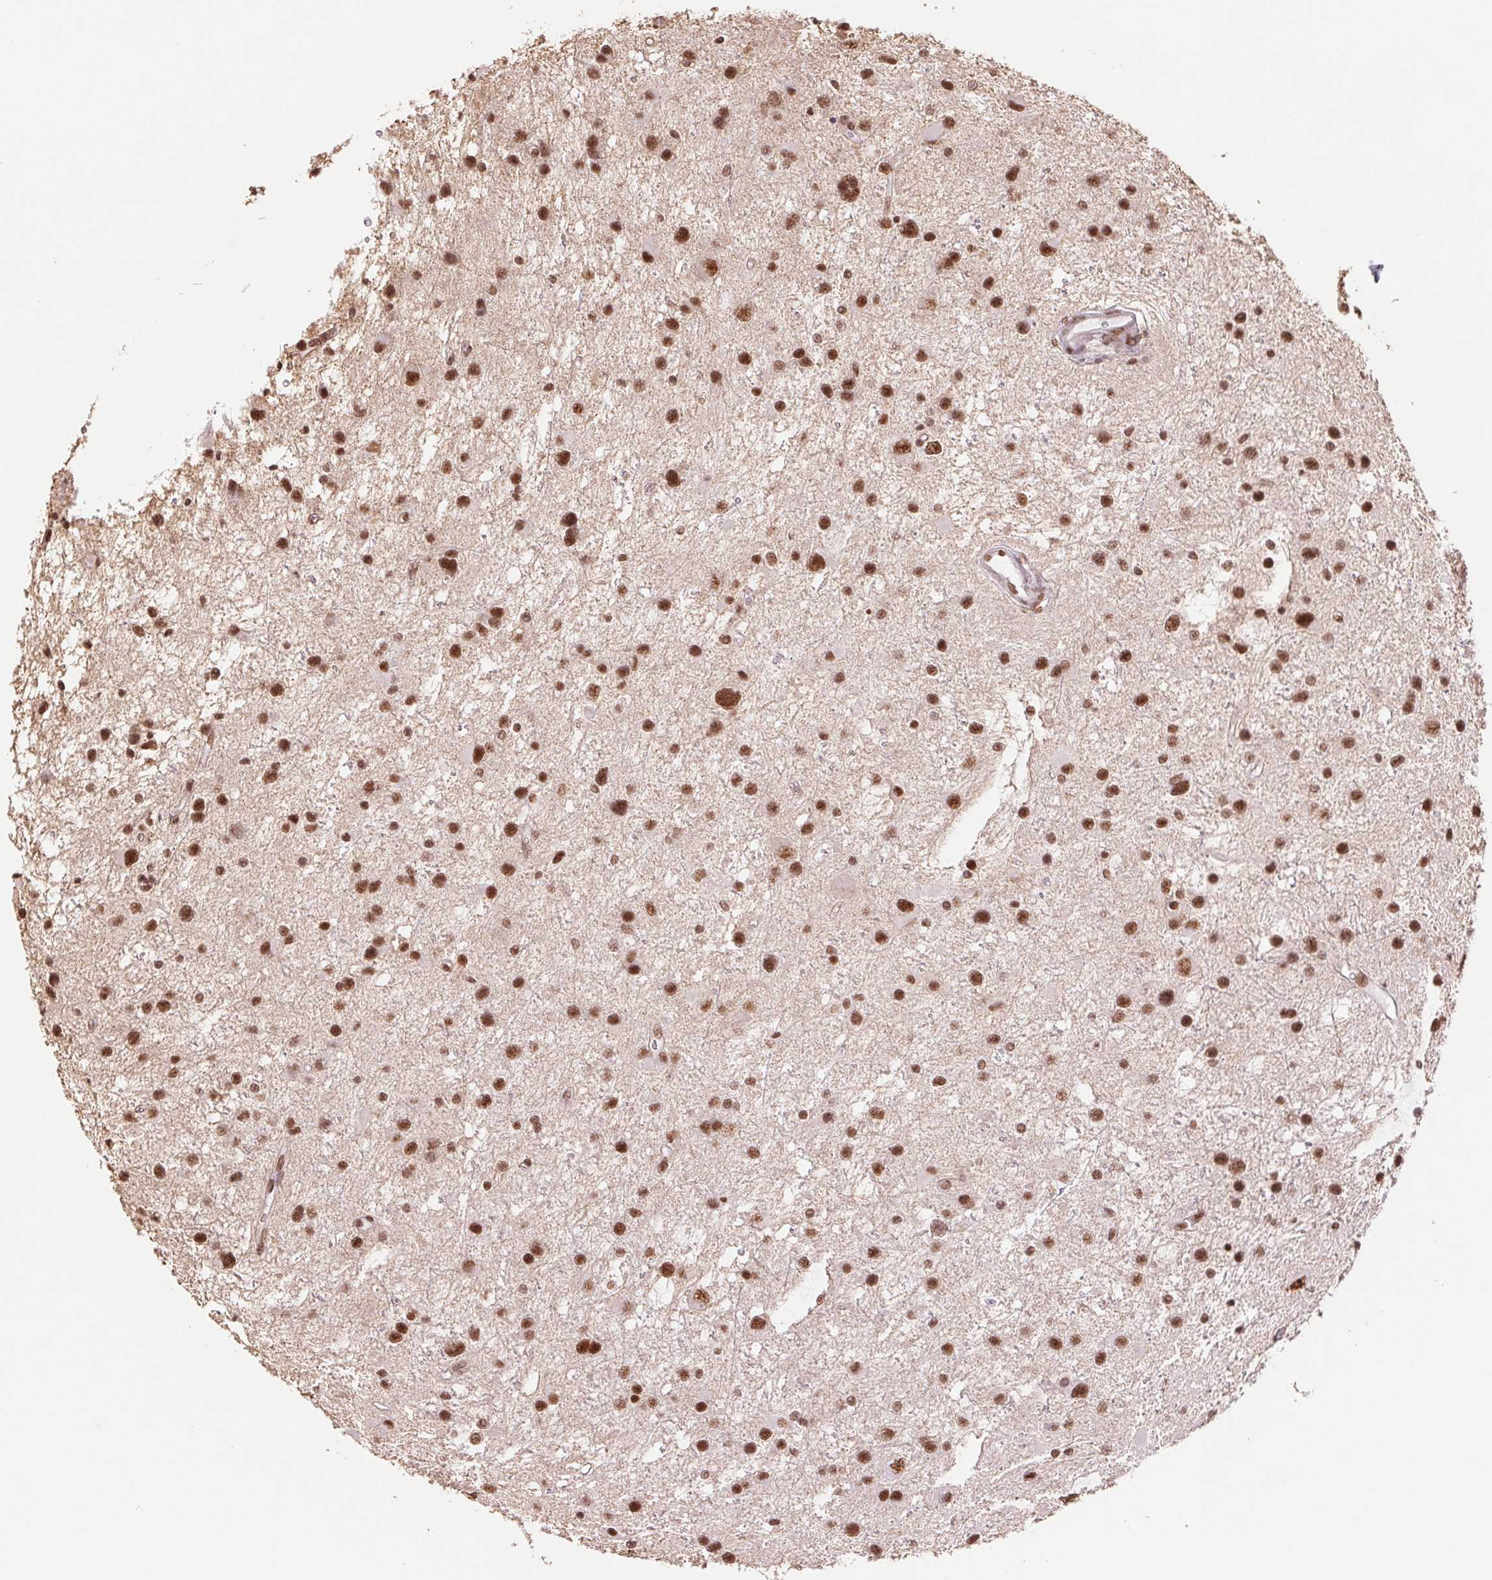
{"staining": {"intensity": "strong", "quantity": ">75%", "location": "nuclear"}, "tissue": "glioma", "cell_type": "Tumor cells", "image_type": "cancer", "snomed": [{"axis": "morphology", "description": "Glioma, malignant, Low grade"}, {"axis": "topography", "description": "Brain"}], "caption": "High-power microscopy captured an immunohistochemistry photomicrograph of malignant glioma (low-grade), revealing strong nuclear staining in about >75% of tumor cells.", "gene": "SREK1", "patient": {"sex": "female", "age": 32}}